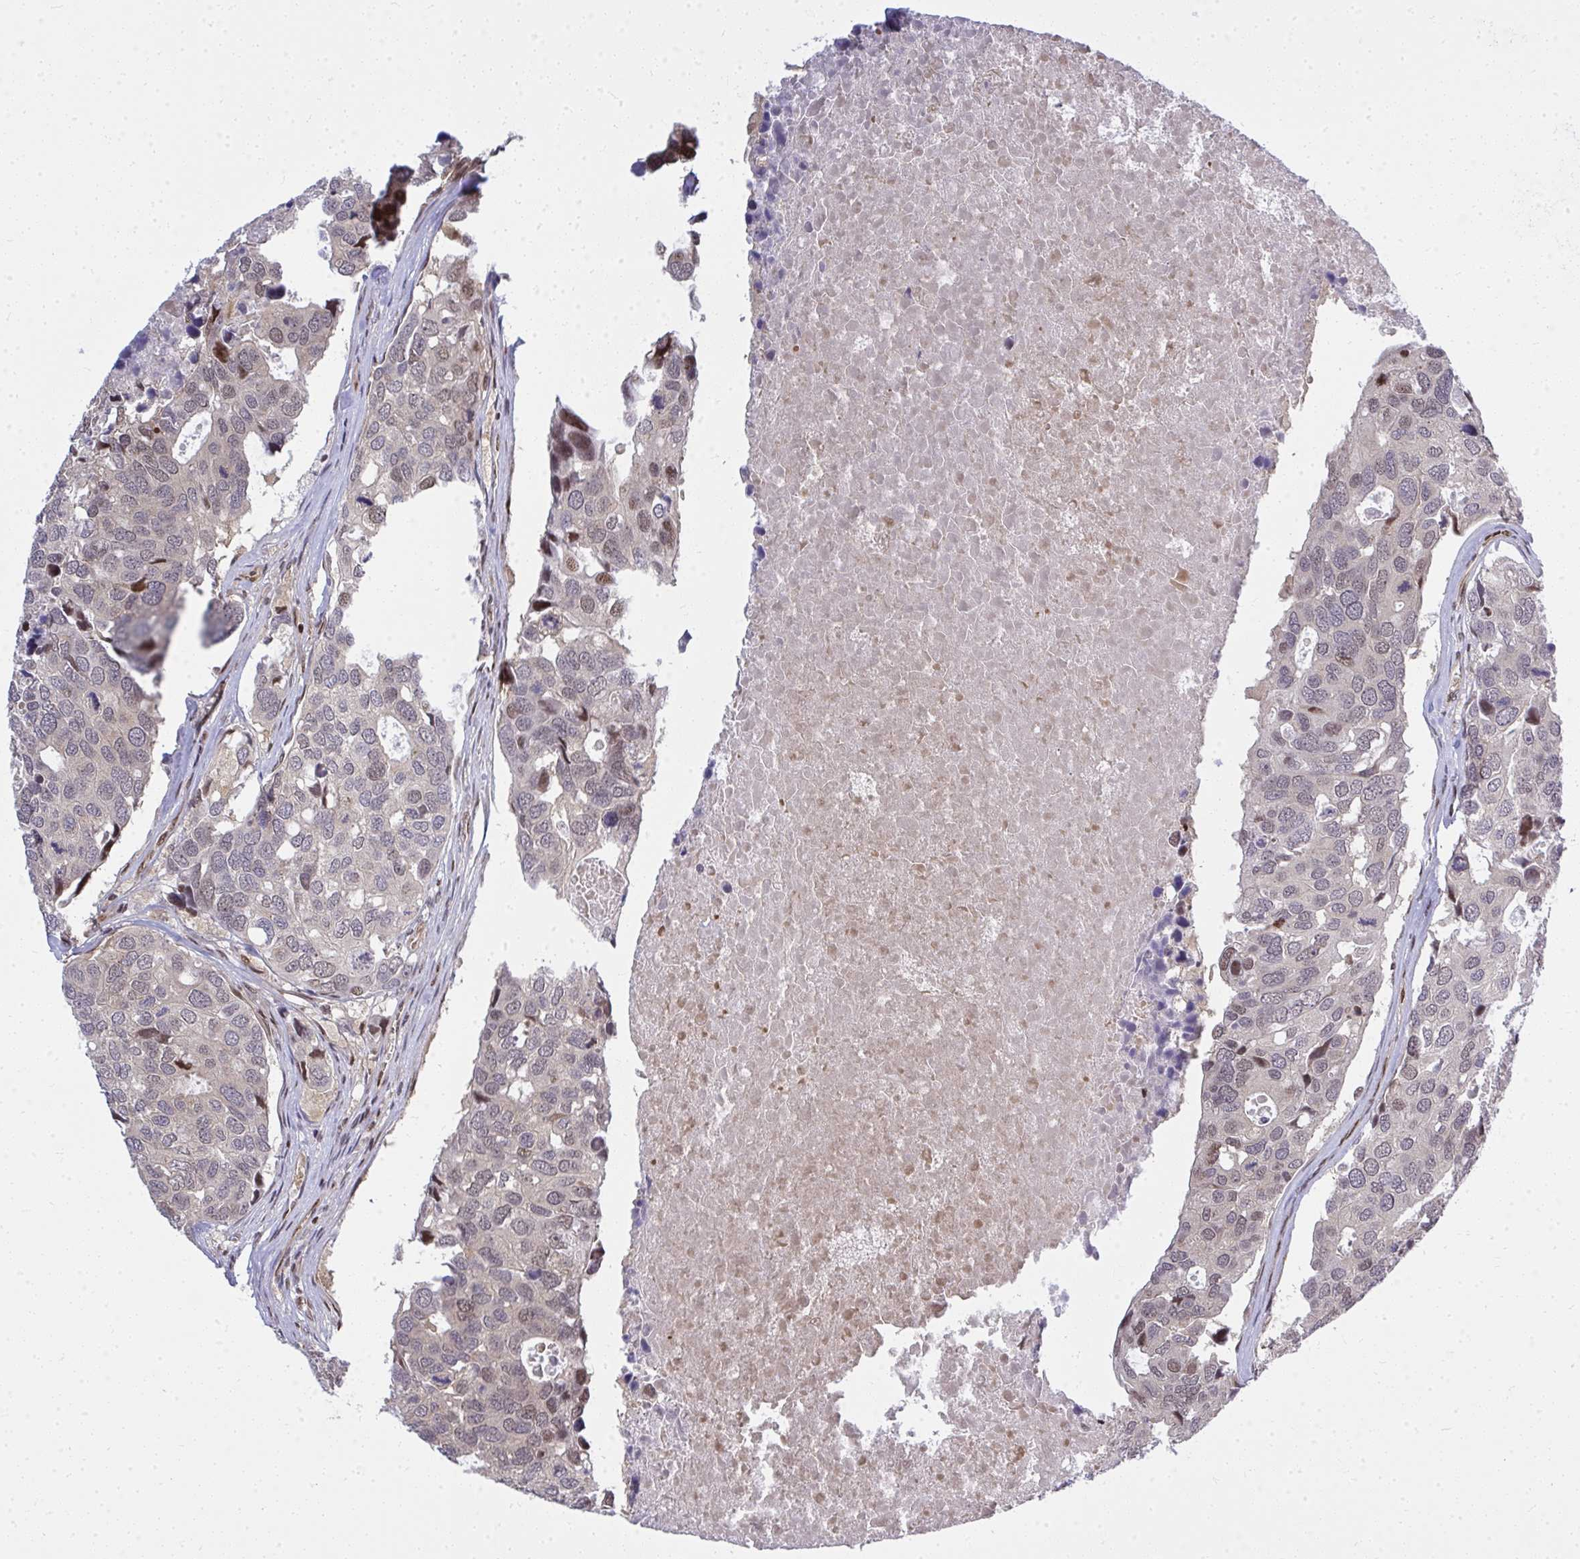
{"staining": {"intensity": "moderate", "quantity": "<25%", "location": "nuclear"}, "tissue": "breast cancer", "cell_type": "Tumor cells", "image_type": "cancer", "snomed": [{"axis": "morphology", "description": "Duct carcinoma"}, {"axis": "topography", "description": "Breast"}], "caption": "The histopathology image demonstrates staining of breast cancer, revealing moderate nuclear protein staining (brown color) within tumor cells.", "gene": "PIGY", "patient": {"sex": "female", "age": 83}}